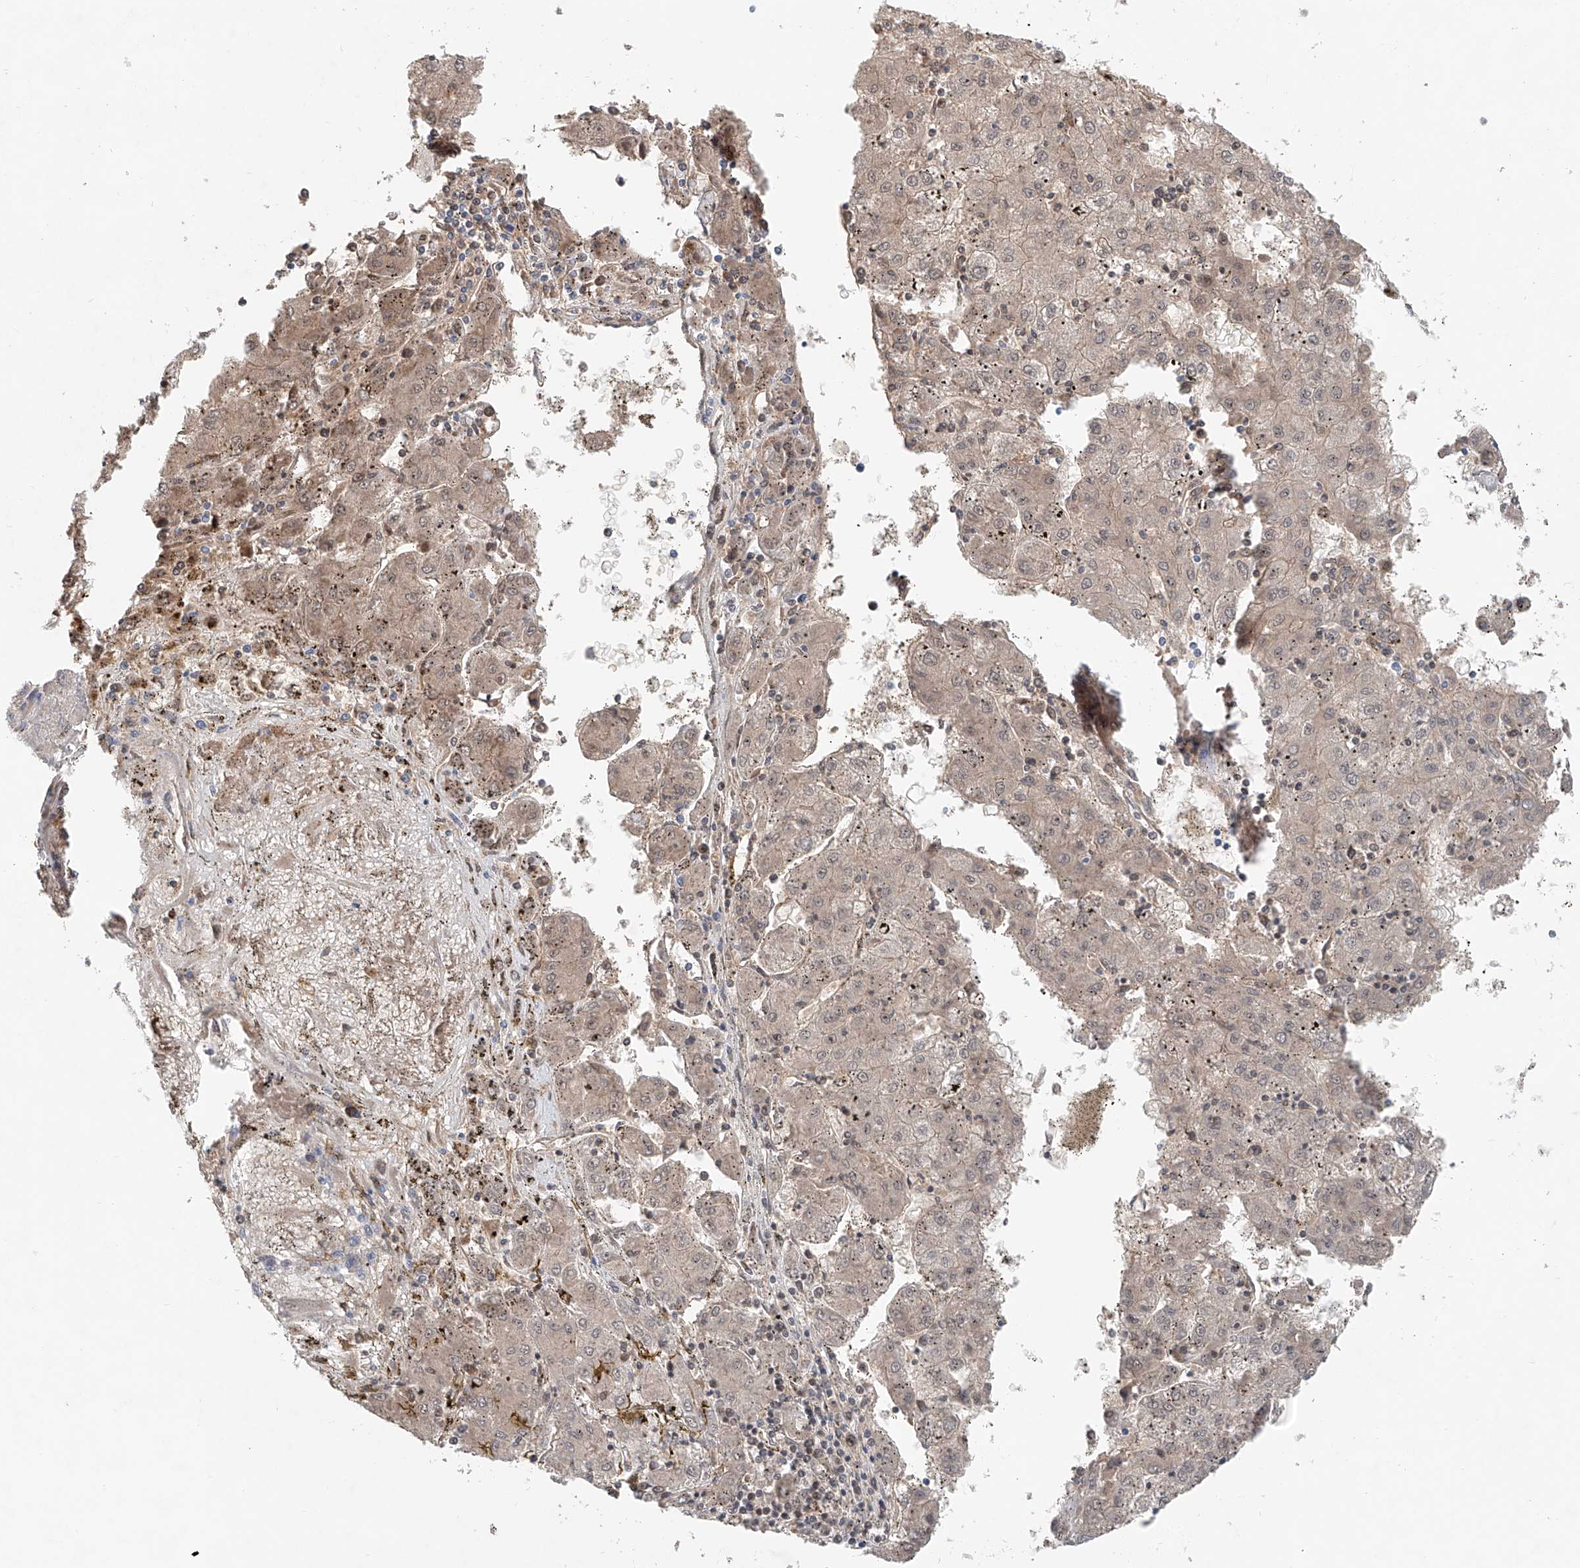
{"staining": {"intensity": "weak", "quantity": "25%-75%", "location": "cytoplasmic/membranous,nuclear"}, "tissue": "liver cancer", "cell_type": "Tumor cells", "image_type": "cancer", "snomed": [{"axis": "morphology", "description": "Carcinoma, Hepatocellular, NOS"}, {"axis": "topography", "description": "Liver"}], "caption": "Tumor cells reveal low levels of weak cytoplasmic/membranous and nuclear expression in approximately 25%-75% of cells in human liver cancer (hepatocellular carcinoma). The protein is shown in brown color, while the nuclei are stained blue.", "gene": "FRYL", "patient": {"sex": "male", "age": 72}}